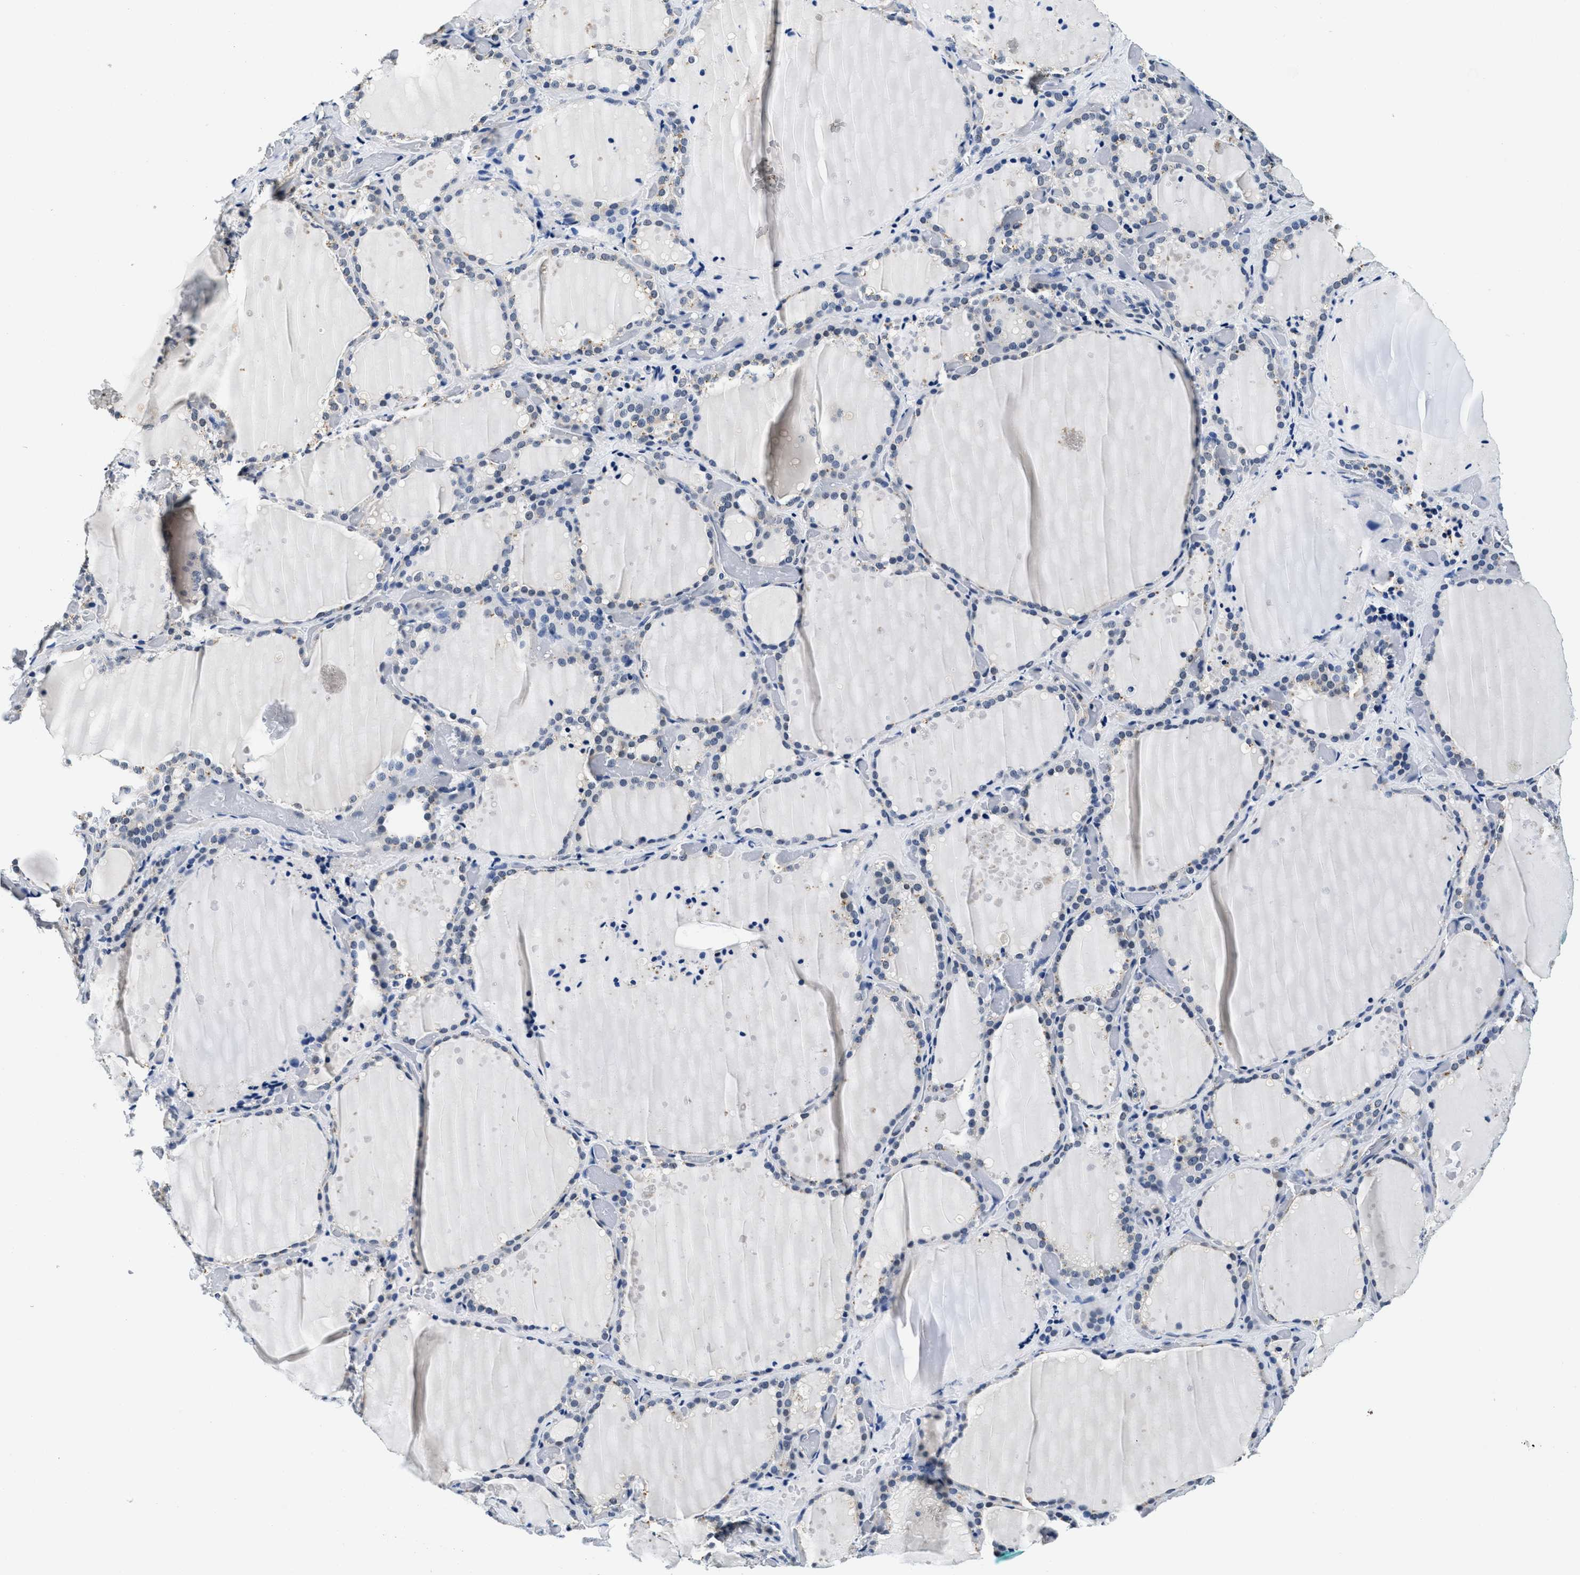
{"staining": {"intensity": "negative", "quantity": "none", "location": "none"}, "tissue": "thyroid gland", "cell_type": "Glandular cells", "image_type": "normal", "snomed": [{"axis": "morphology", "description": "Normal tissue, NOS"}, {"axis": "topography", "description": "Thyroid gland"}], "caption": "The image displays no staining of glandular cells in benign thyroid gland. The staining is performed using DAB brown chromogen with nuclei counter-stained in using hematoxylin.", "gene": "HS3ST2", "patient": {"sex": "female", "age": 44}}